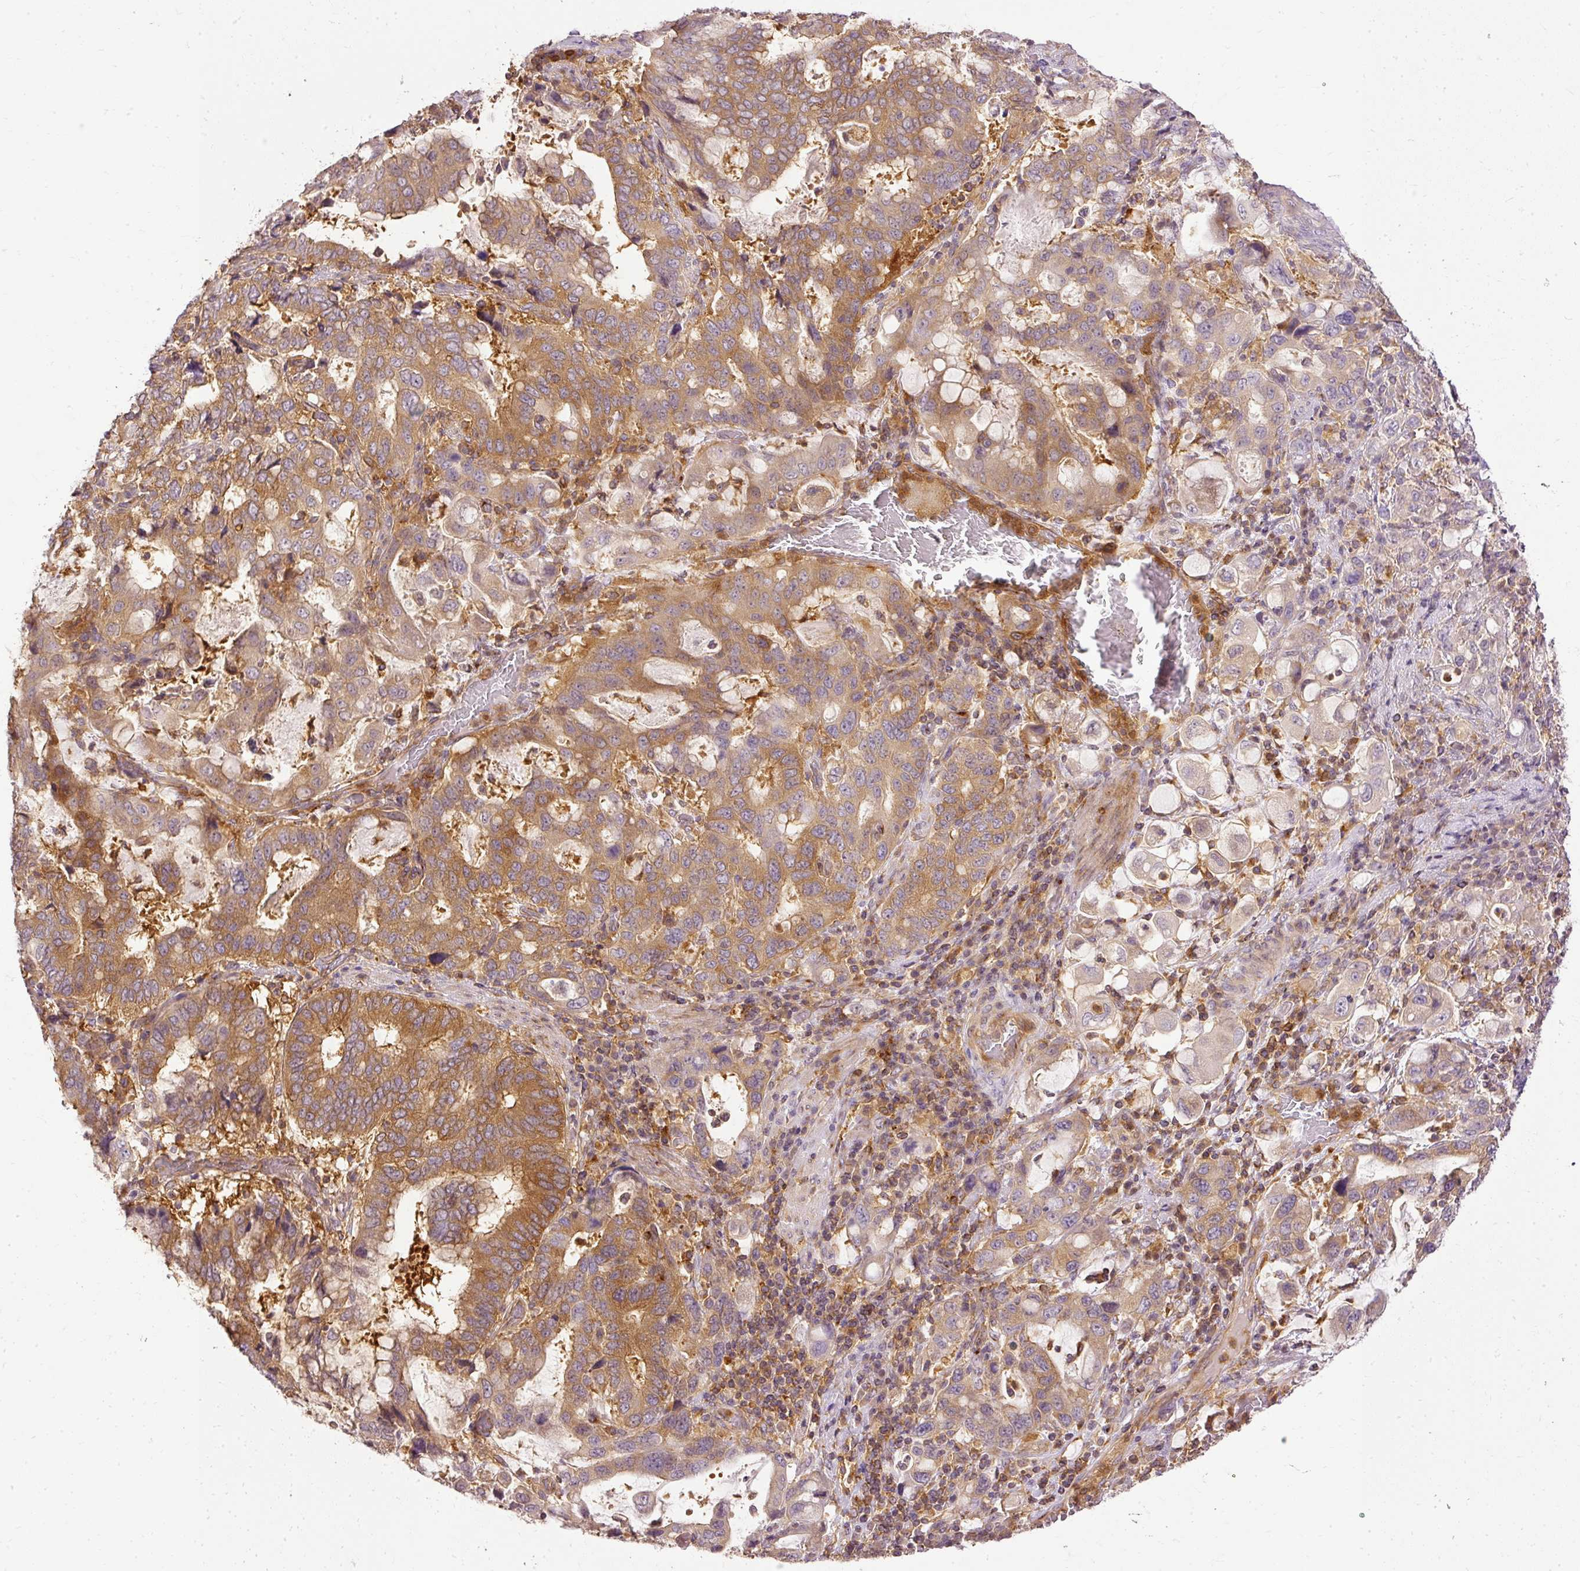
{"staining": {"intensity": "moderate", "quantity": "25%-75%", "location": "cytoplasmic/membranous"}, "tissue": "stomach cancer", "cell_type": "Tumor cells", "image_type": "cancer", "snomed": [{"axis": "morphology", "description": "Adenocarcinoma, NOS"}, {"axis": "topography", "description": "Stomach, upper"}, {"axis": "topography", "description": "Stomach"}], "caption": "Stomach cancer (adenocarcinoma) was stained to show a protein in brown. There is medium levels of moderate cytoplasmic/membranous positivity in about 25%-75% of tumor cells.", "gene": "ARMH3", "patient": {"sex": "male", "age": 62}}